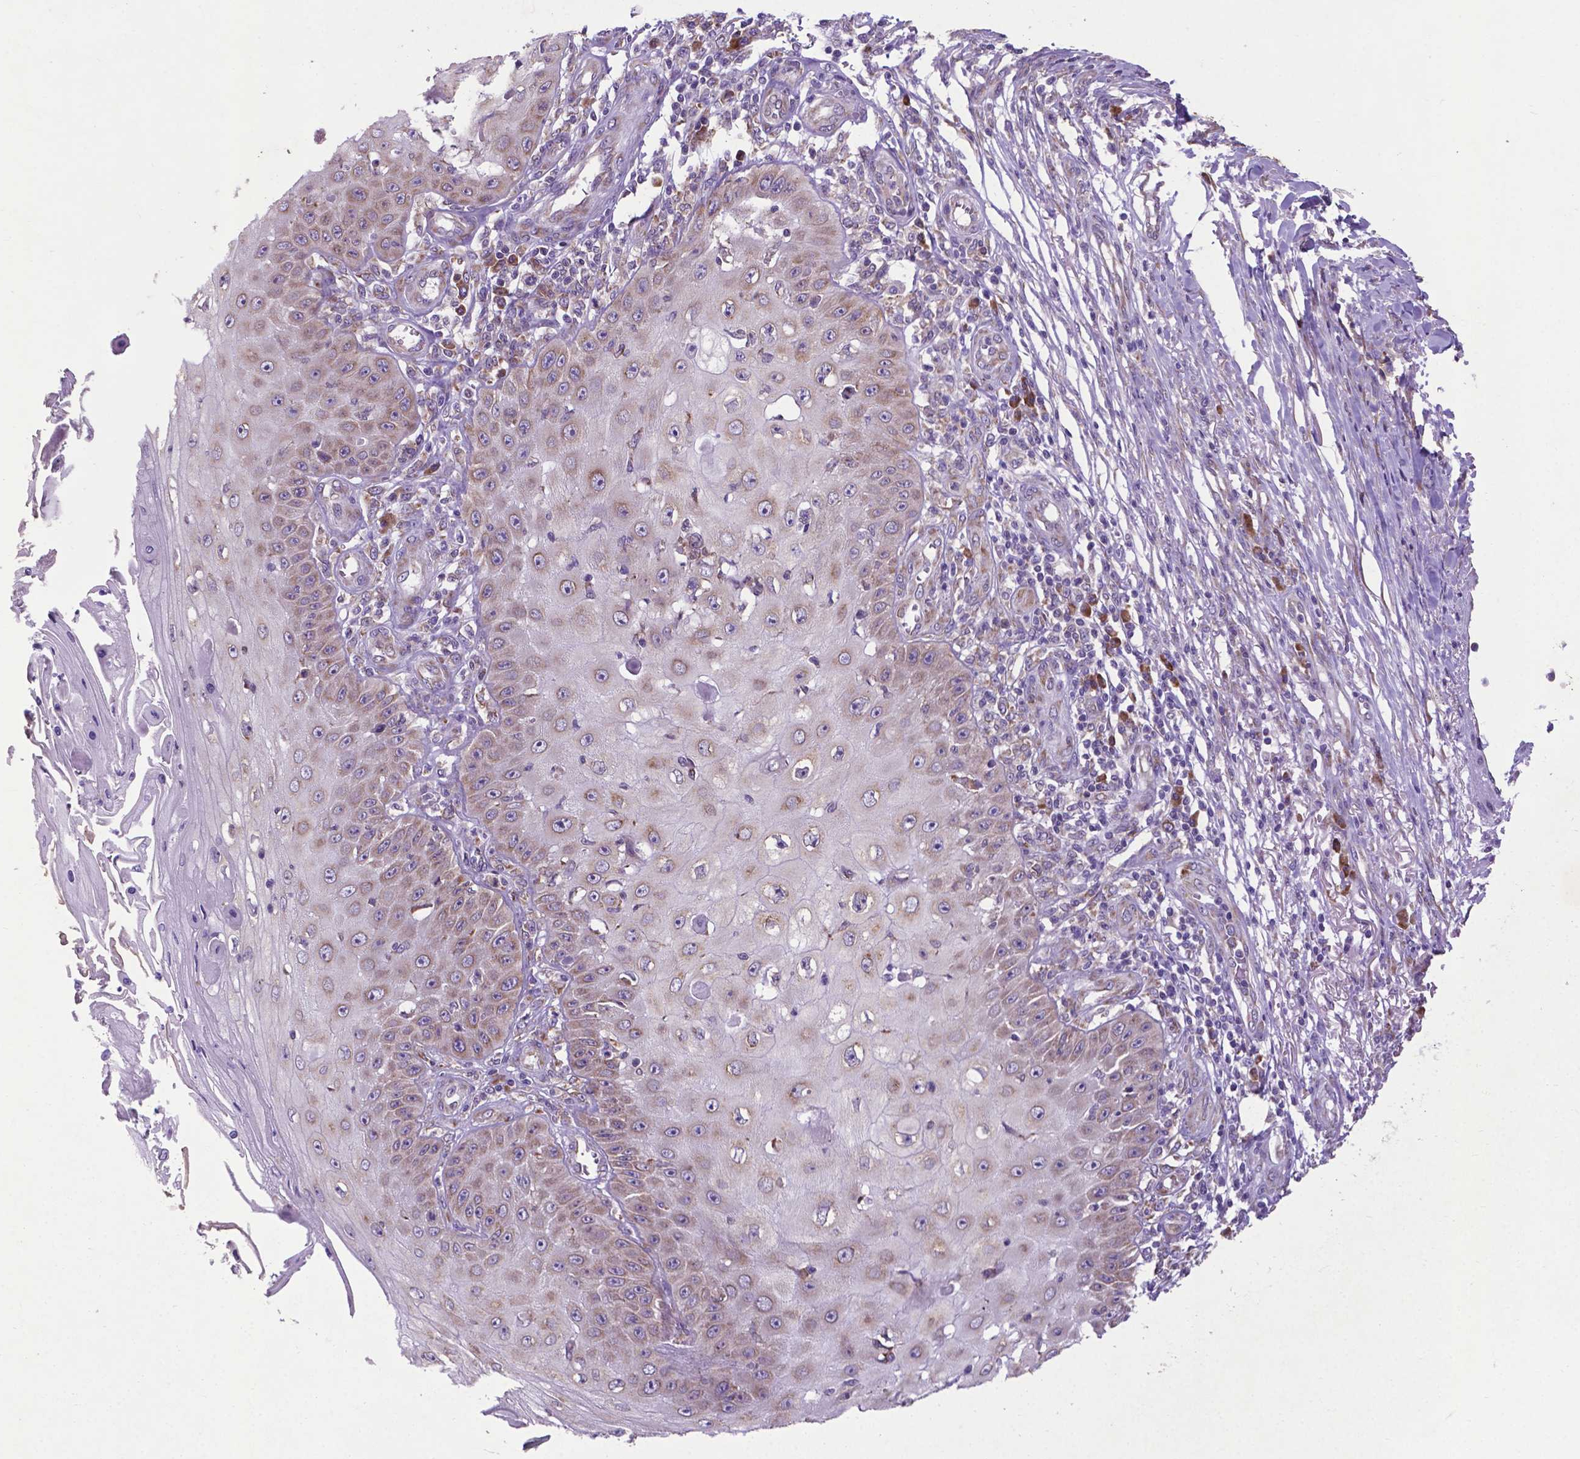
{"staining": {"intensity": "weak", "quantity": ">75%", "location": "cytoplasmic/membranous"}, "tissue": "skin cancer", "cell_type": "Tumor cells", "image_type": "cancer", "snomed": [{"axis": "morphology", "description": "Squamous cell carcinoma, NOS"}, {"axis": "topography", "description": "Skin"}], "caption": "Immunohistochemical staining of skin cancer exhibits low levels of weak cytoplasmic/membranous protein expression in approximately >75% of tumor cells.", "gene": "WDR83OS", "patient": {"sex": "male", "age": 70}}